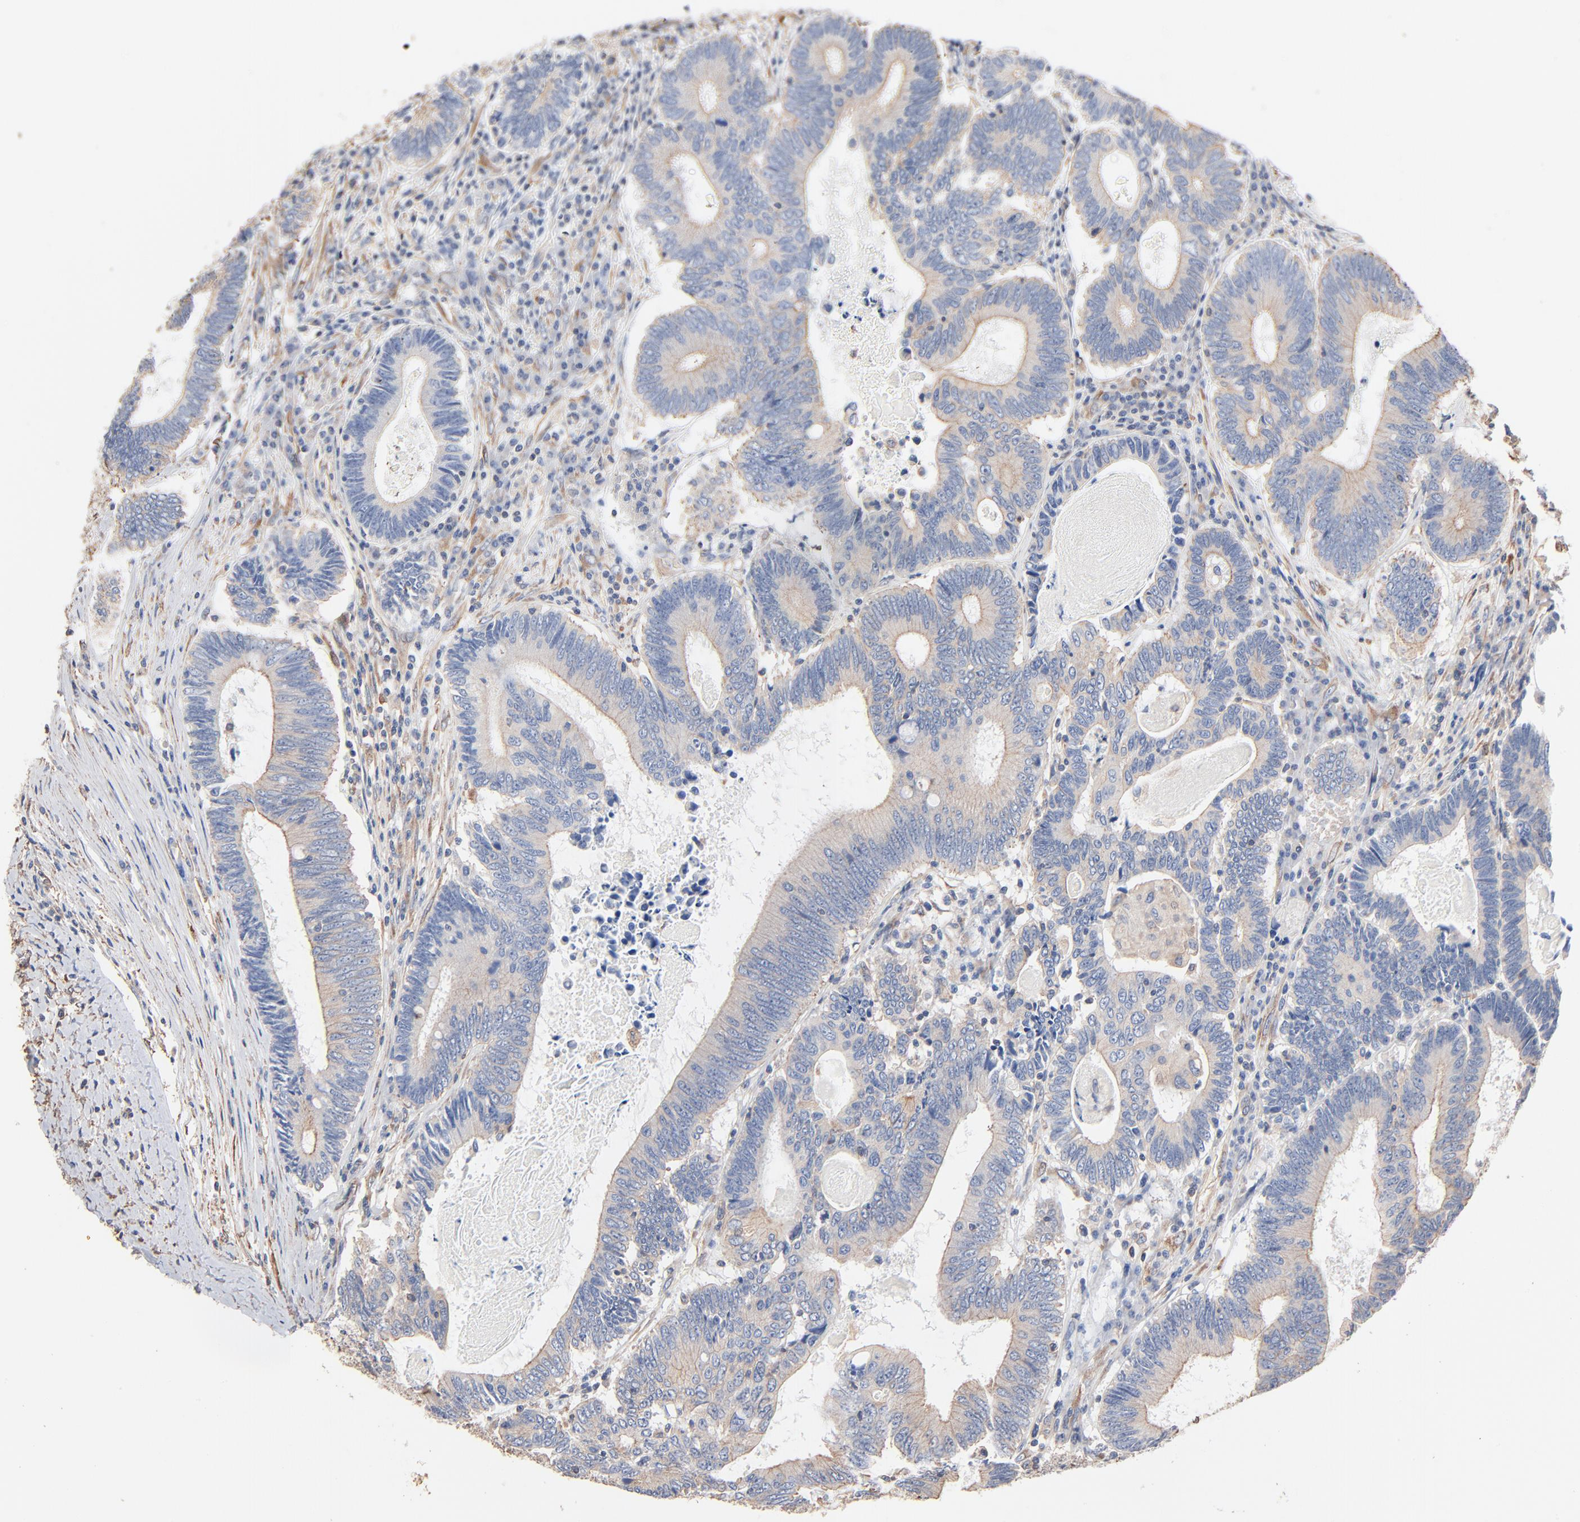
{"staining": {"intensity": "negative", "quantity": "none", "location": "none"}, "tissue": "colorectal cancer", "cell_type": "Tumor cells", "image_type": "cancer", "snomed": [{"axis": "morphology", "description": "Adenocarcinoma, NOS"}, {"axis": "topography", "description": "Colon"}], "caption": "This is a micrograph of immunohistochemistry staining of adenocarcinoma (colorectal), which shows no staining in tumor cells.", "gene": "ABCD4", "patient": {"sex": "female", "age": 78}}